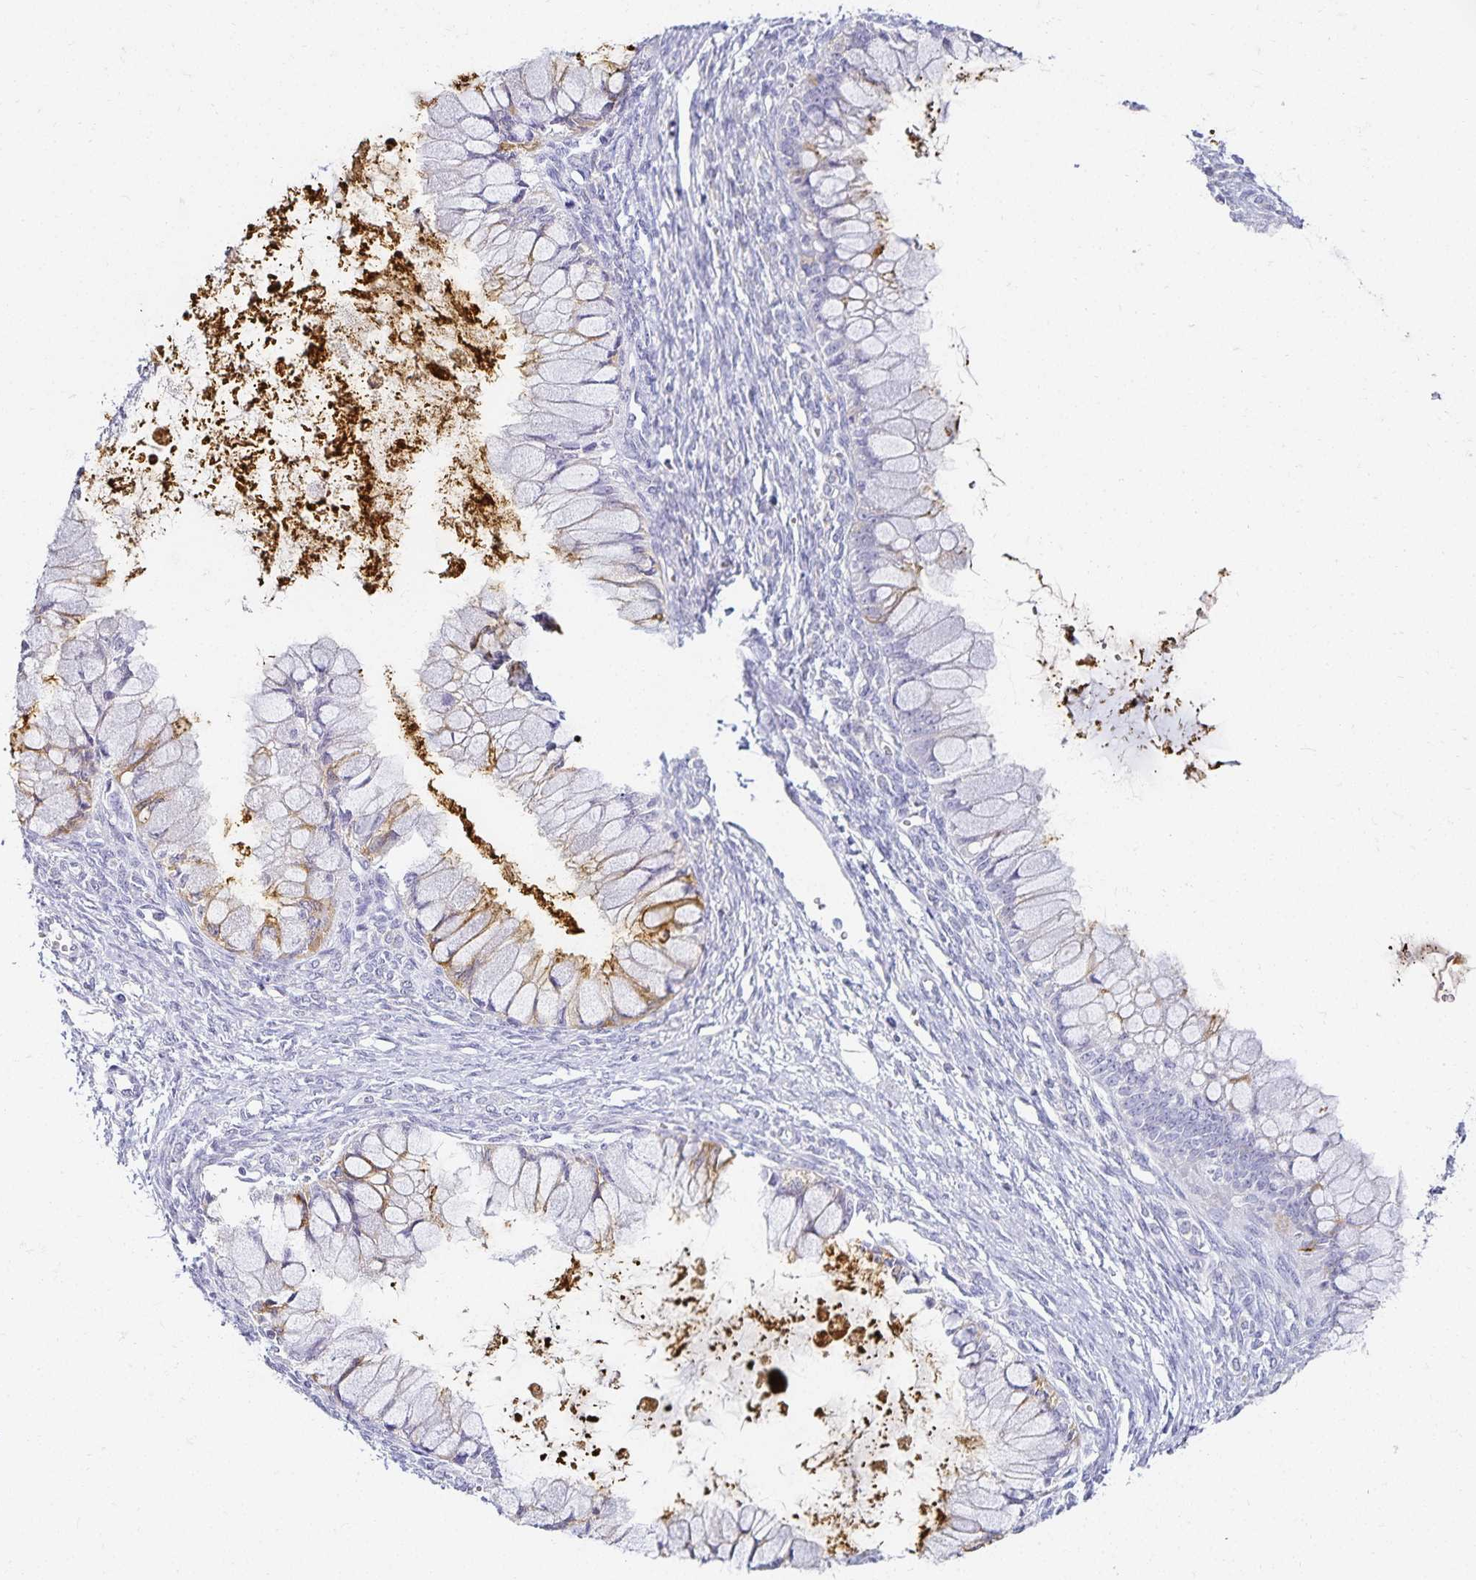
{"staining": {"intensity": "weak", "quantity": "<25%", "location": "cytoplasmic/membranous"}, "tissue": "ovarian cancer", "cell_type": "Tumor cells", "image_type": "cancer", "snomed": [{"axis": "morphology", "description": "Cystadenocarcinoma, mucinous, NOS"}, {"axis": "topography", "description": "Ovary"}], "caption": "High power microscopy micrograph of an IHC micrograph of ovarian mucinous cystadenocarcinoma, revealing no significant staining in tumor cells.", "gene": "GP2", "patient": {"sex": "female", "age": 34}}